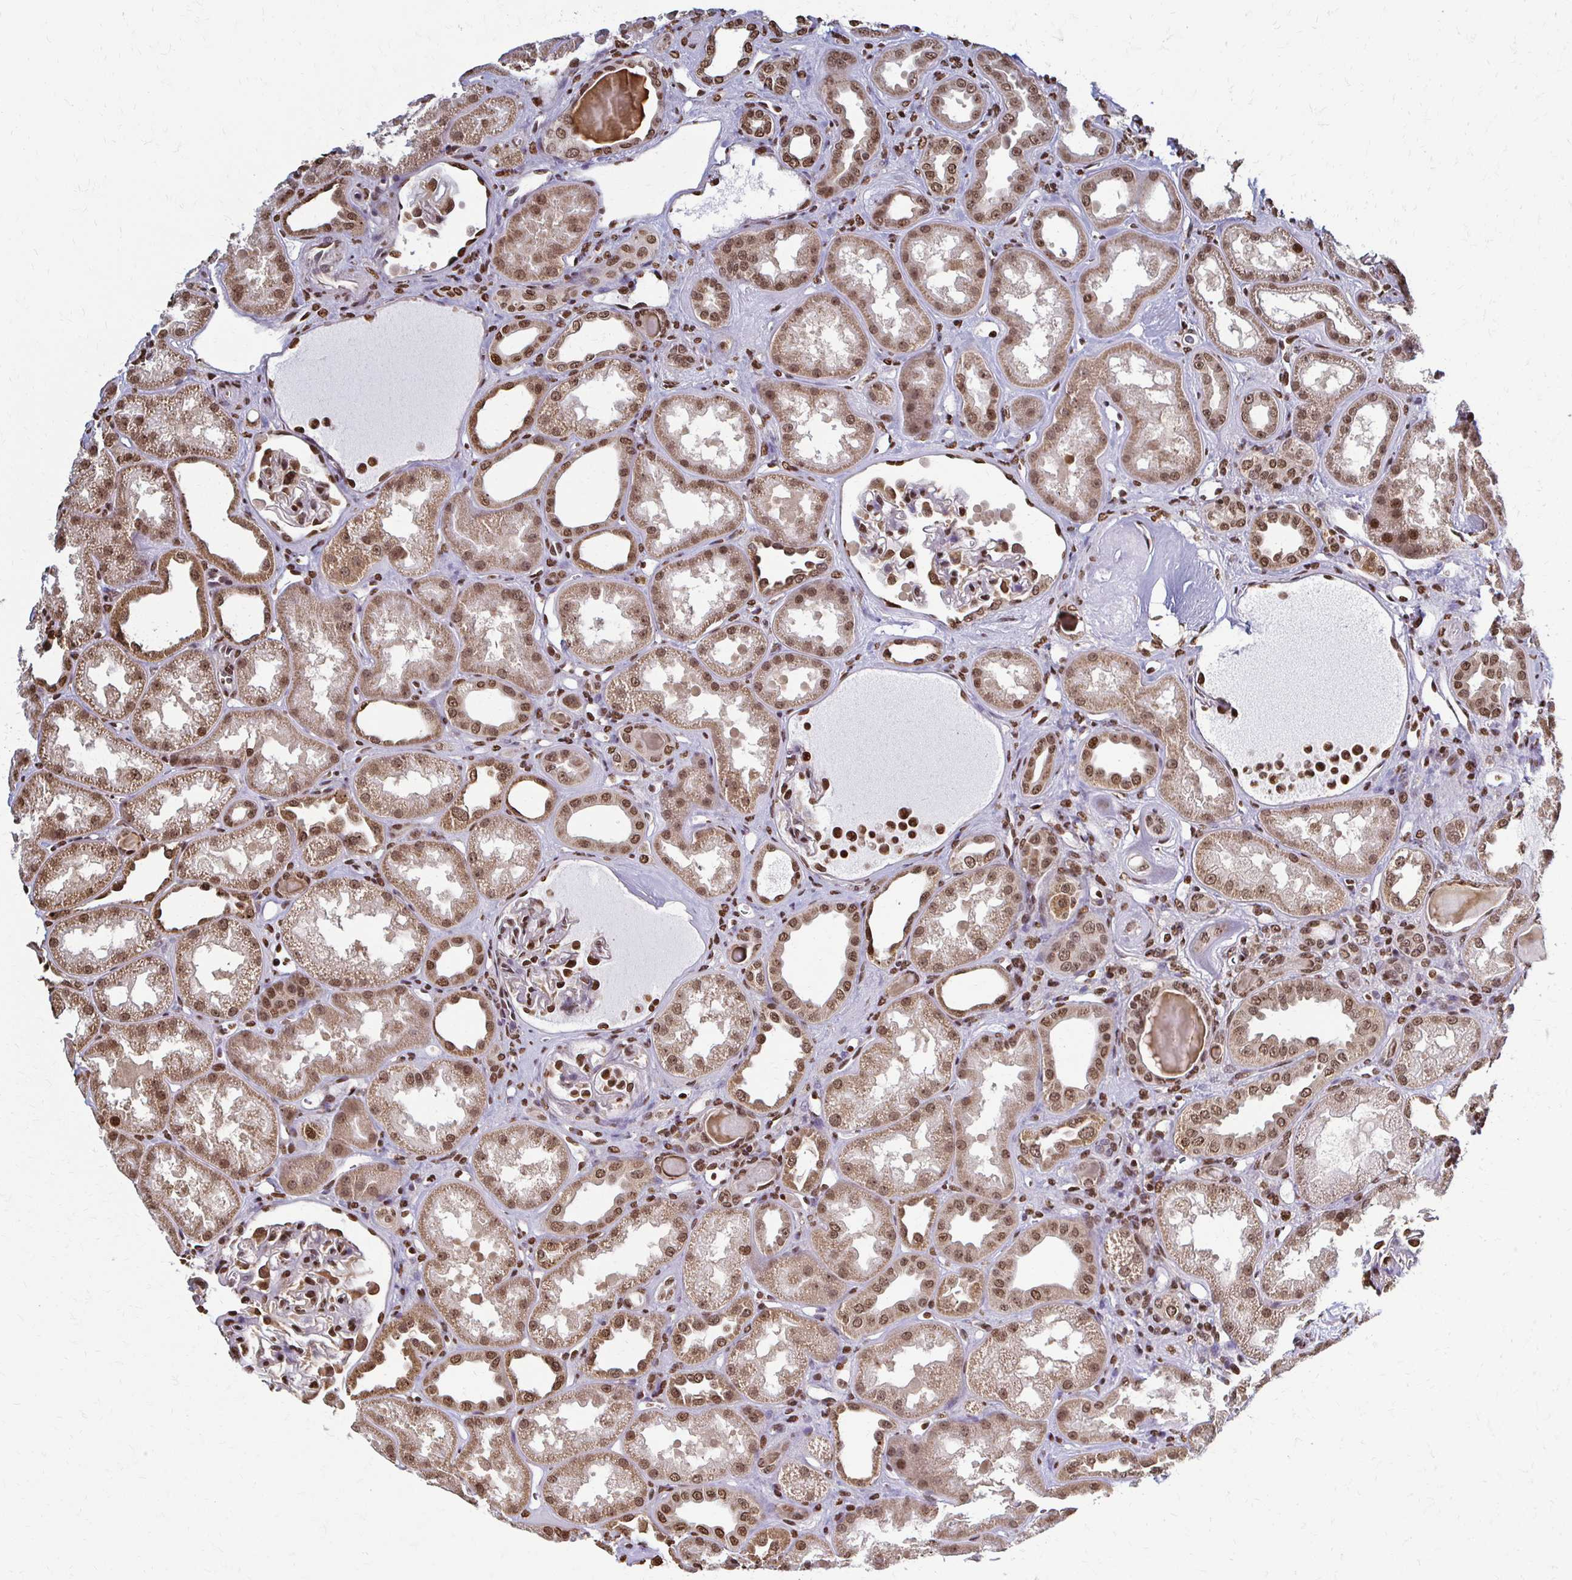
{"staining": {"intensity": "strong", "quantity": "25%-75%", "location": "nuclear"}, "tissue": "kidney", "cell_type": "Cells in glomeruli", "image_type": "normal", "snomed": [{"axis": "morphology", "description": "Normal tissue, NOS"}, {"axis": "topography", "description": "Kidney"}], "caption": "Protein expression analysis of unremarkable kidney shows strong nuclear positivity in approximately 25%-75% of cells in glomeruli.", "gene": "HOXA9", "patient": {"sex": "male", "age": 61}}